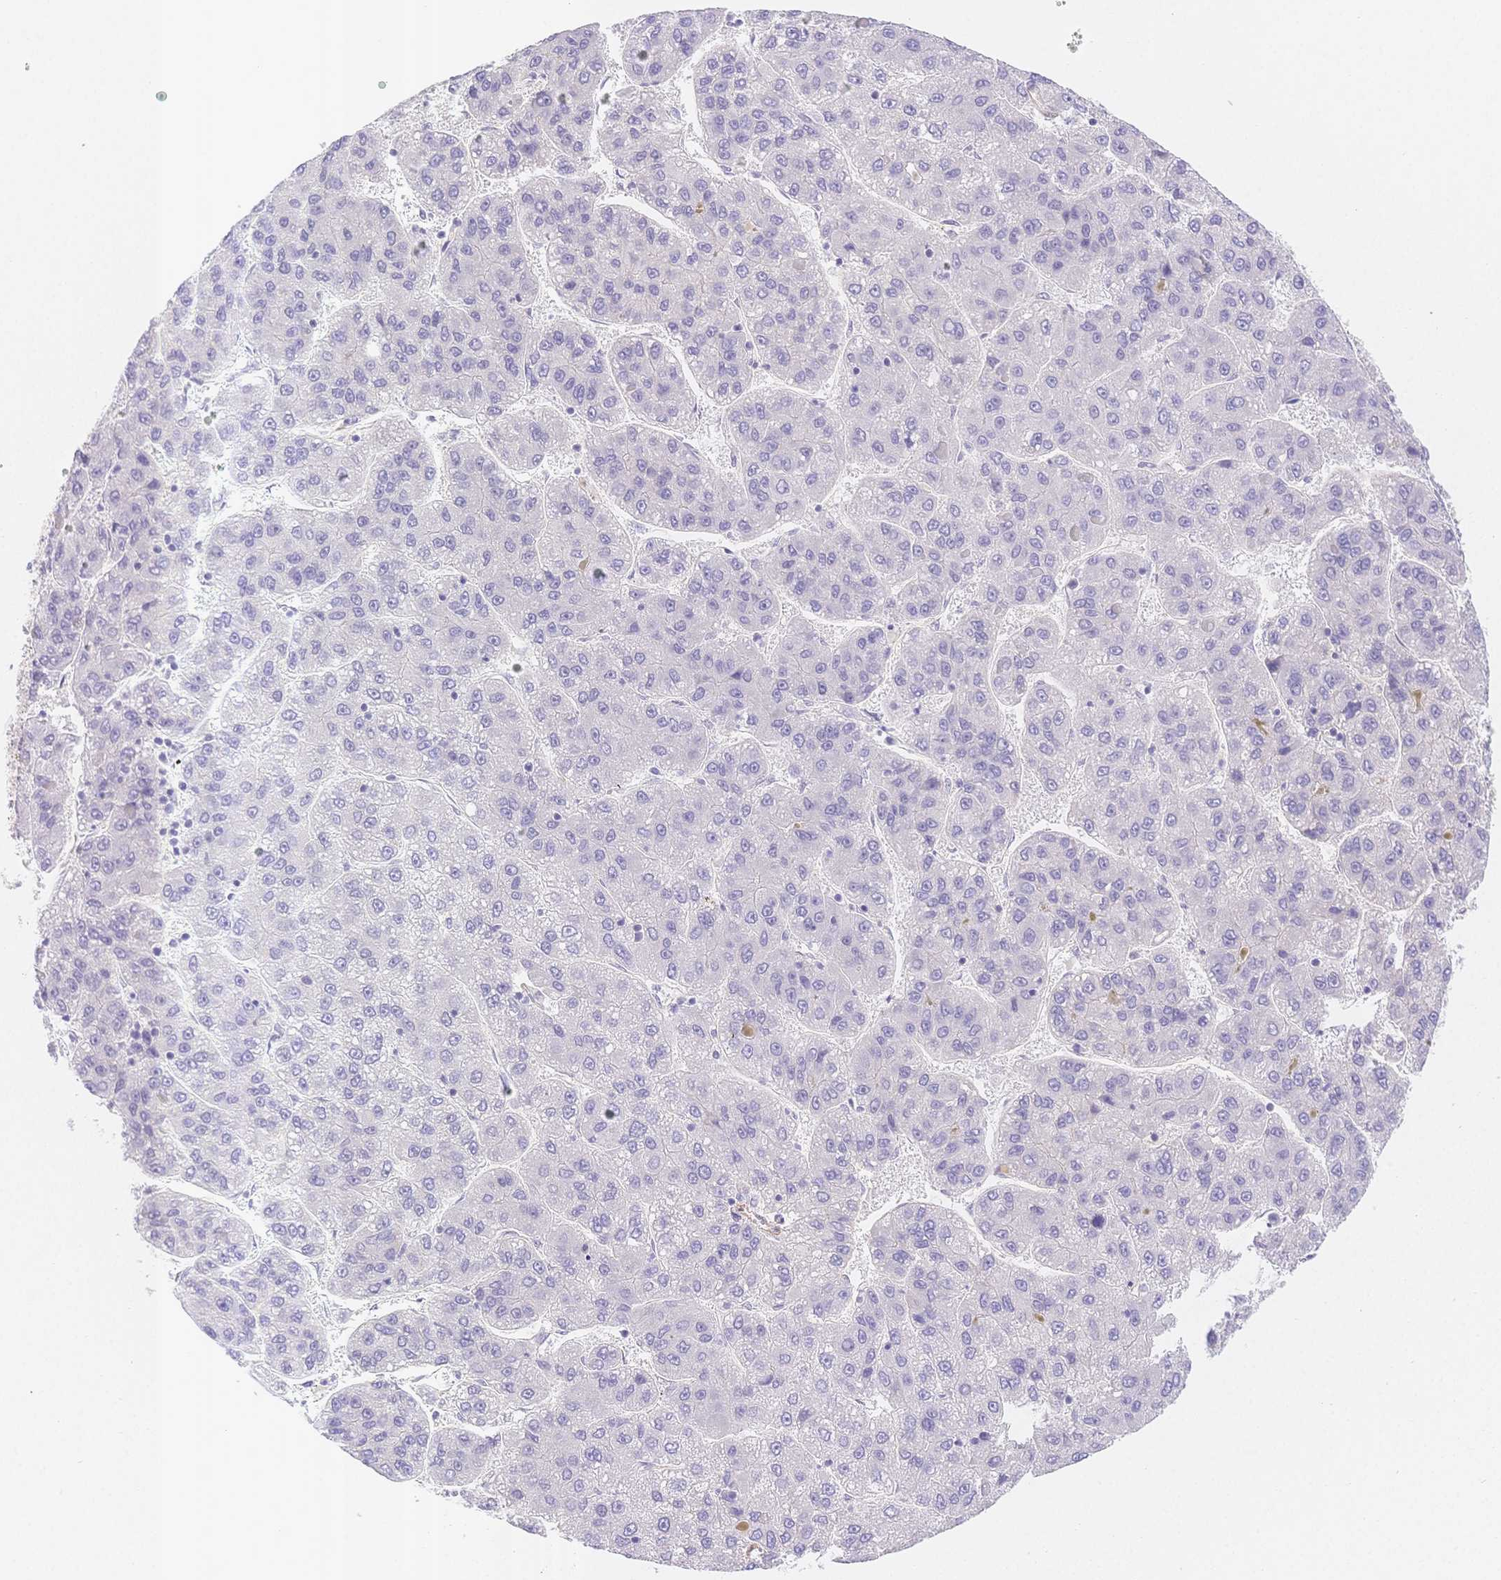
{"staining": {"intensity": "negative", "quantity": "none", "location": "none"}, "tissue": "liver cancer", "cell_type": "Tumor cells", "image_type": "cancer", "snomed": [{"axis": "morphology", "description": "Carcinoma, Hepatocellular, NOS"}, {"axis": "topography", "description": "Liver"}], "caption": "Immunohistochemistry histopathology image of neoplastic tissue: human liver hepatocellular carcinoma stained with DAB (3,3'-diaminobenzidine) displays no significant protein expression in tumor cells.", "gene": "CSN1S1", "patient": {"sex": "female", "age": 82}}